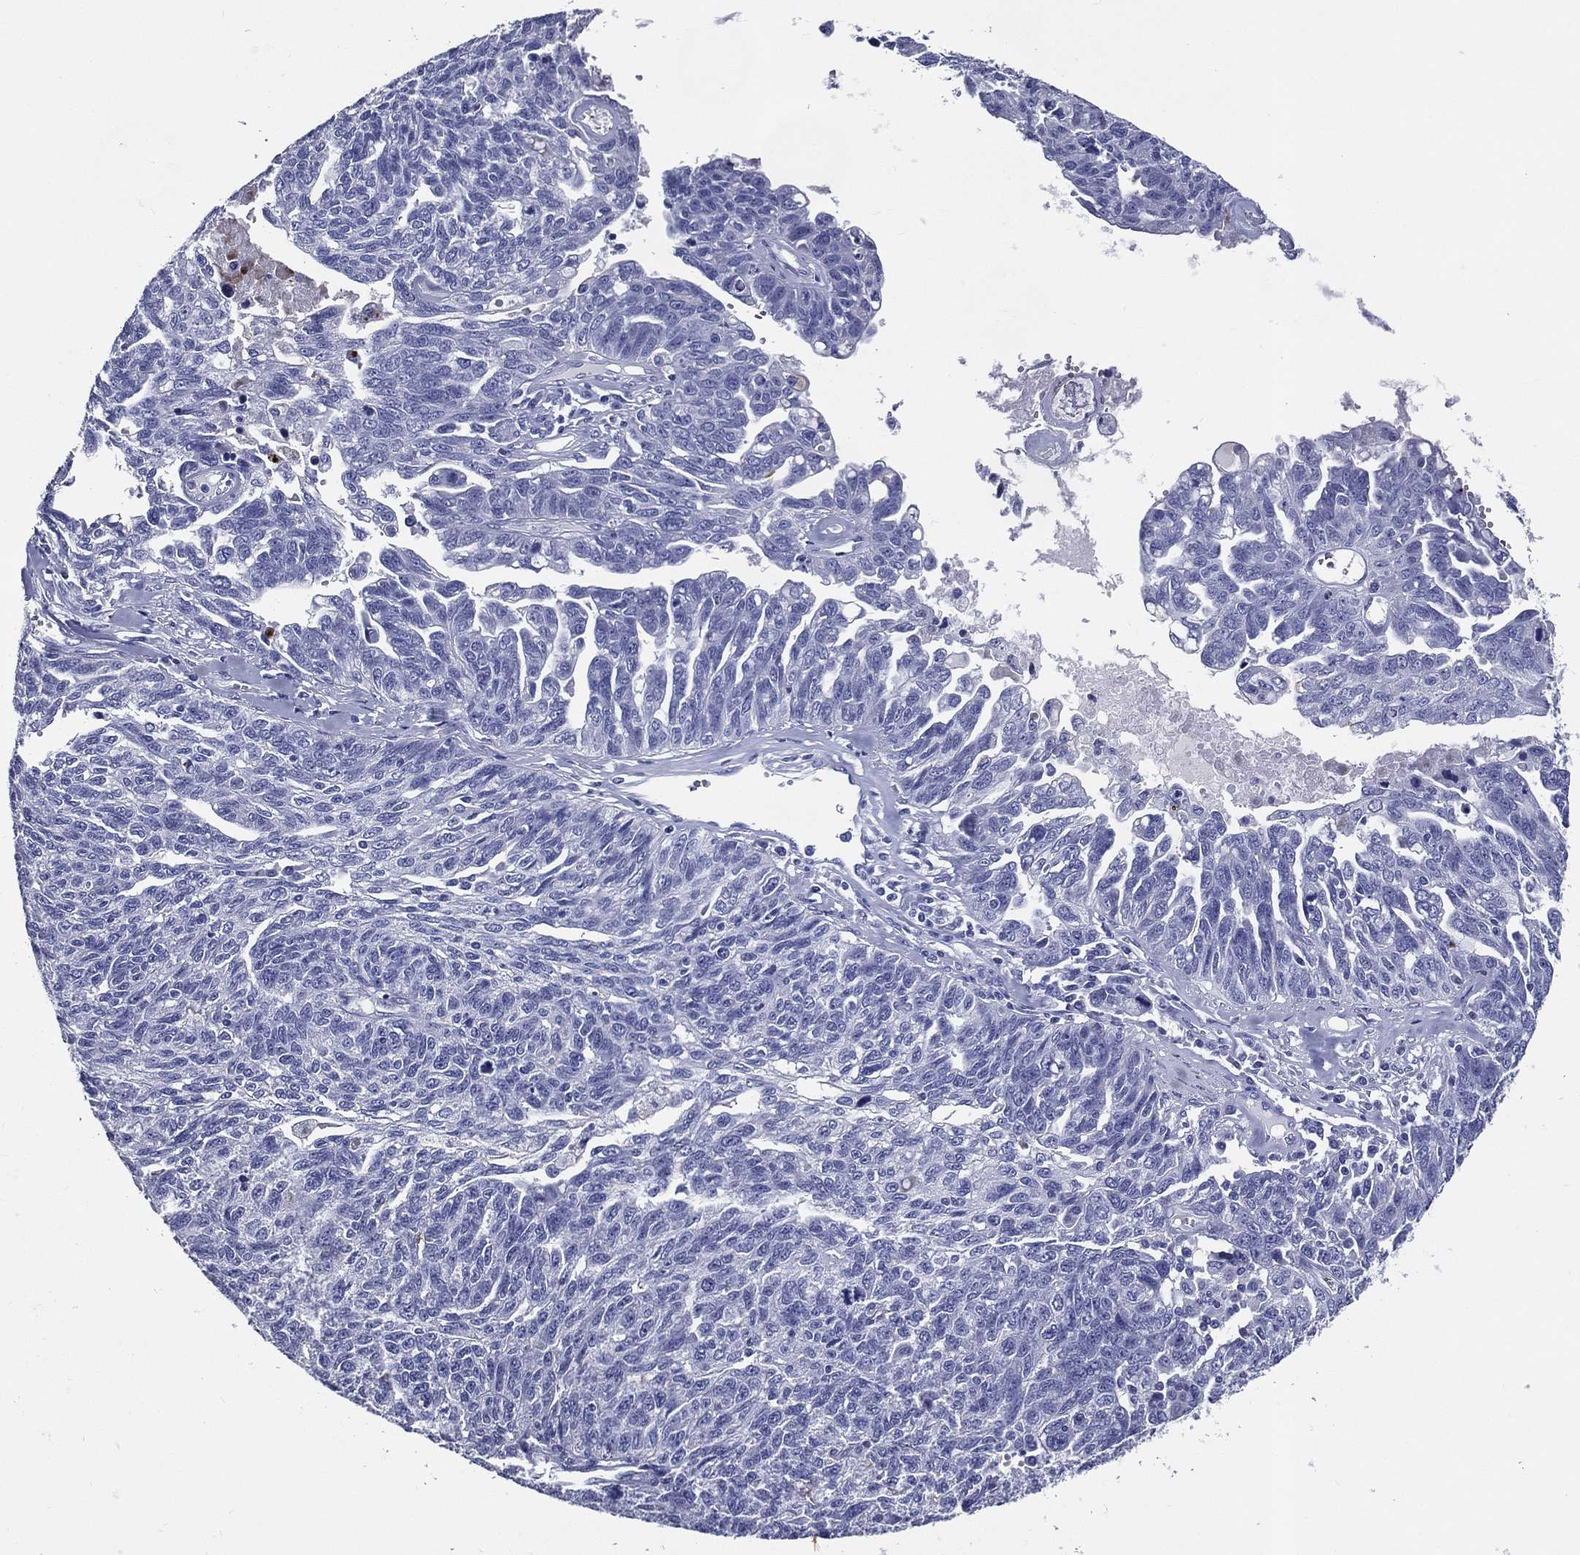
{"staining": {"intensity": "negative", "quantity": "none", "location": "none"}, "tissue": "ovarian cancer", "cell_type": "Tumor cells", "image_type": "cancer", "snomed": [{"axis": "morphology", "description": "Cystadenocarcinoma, serous, NOS"}, {"axis": "topography", "description": "Ovary"}], "caption": "This is an IHC photomicrograph of human ovarian serous cystadenocarcinoma. There is no positivity in tumor cells.", "gene": "ACE2", "patient": {"sex": "female", "age": 71}}